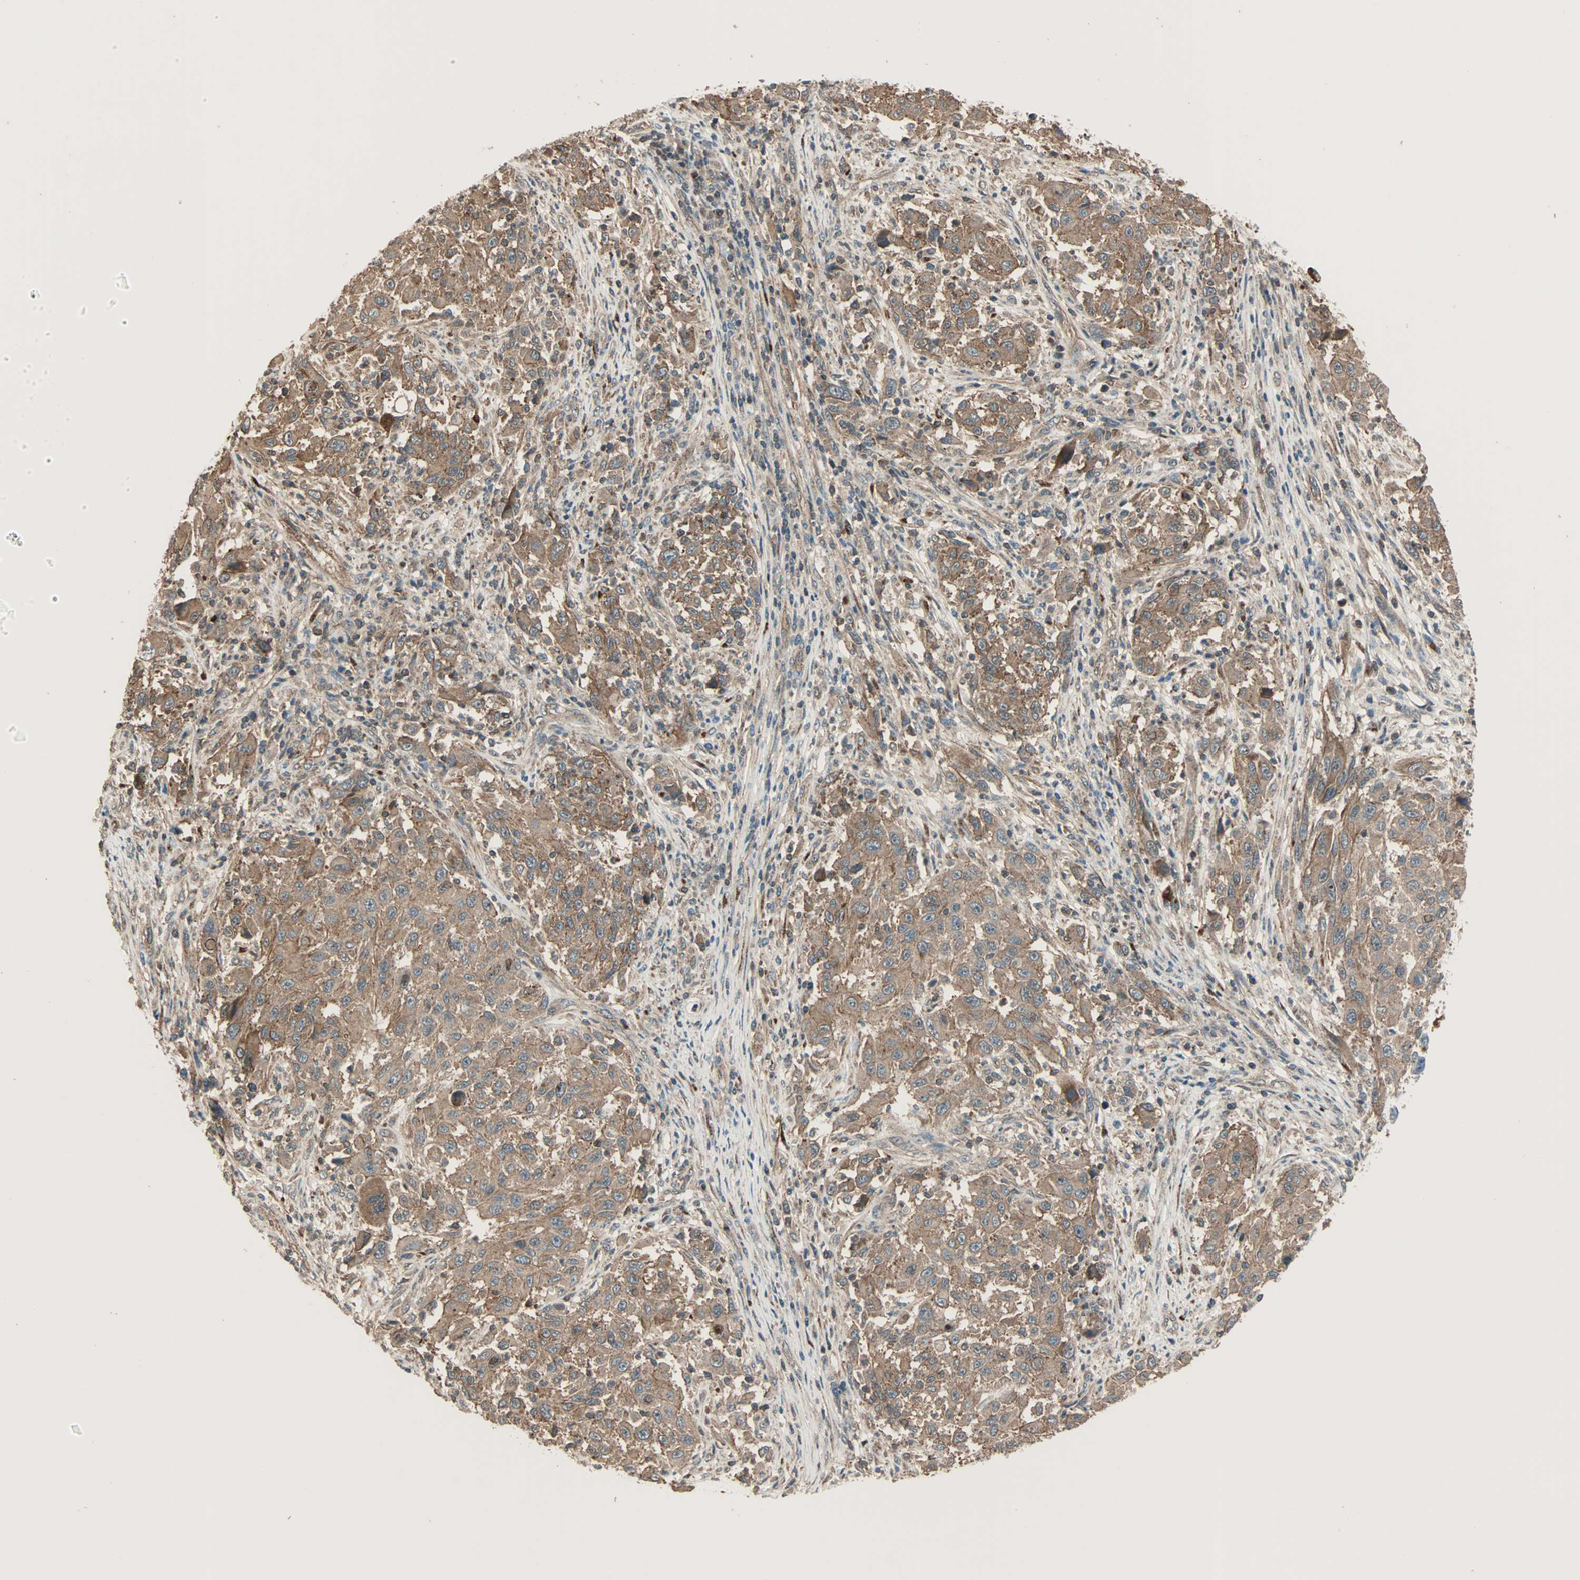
{"staining": {"intensity": "moderate", "quantity": ">75%", "location": "cytoplasmic/membranous"}, "tissue": "melanoma", "cell_type": "Tumor cells", "image_type": "cancer", "snomed": [{"axis": "morphology", "description": "Malignant melanoma, Metastatic site"}, {"axis": "topography", "description": "Lymph node"}], "caption": "Protein staining of melanoma tissue demonstrates moderate cytoplasmic/membranous staining in about >75% of tumor cells. (Brightfield microscopy of DAB IHC at high magnification).", "gene": "MAP3K21", "patient": {"sex": "male", "age": 61}}